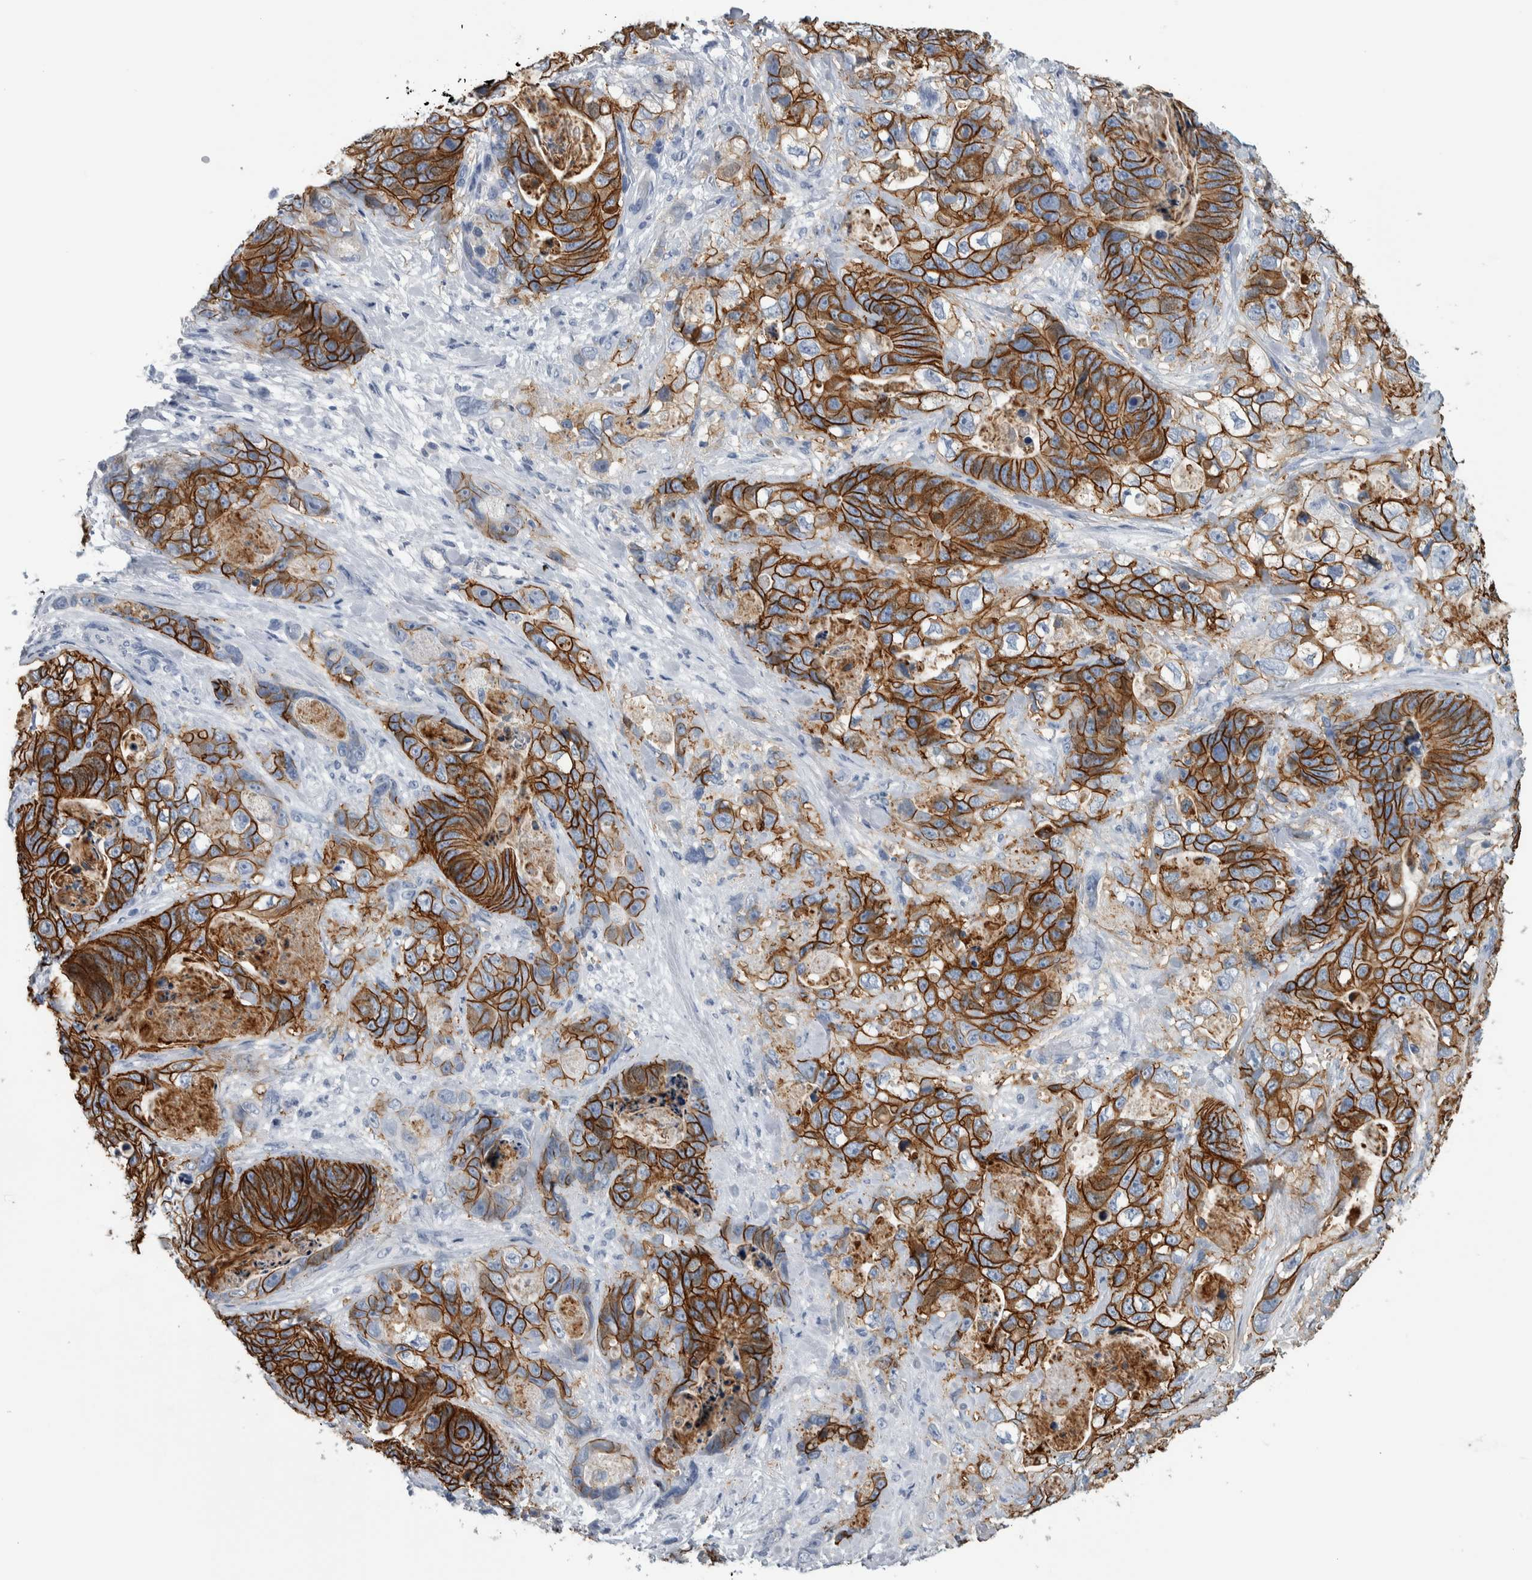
{"staining": {"intensity": "strong", "quantity": ">75%", "location": "cytoplasmic/membranous"}, "tissue": "stomach cancer", "cell_type": "Tumor cells", "image_type": "cancer", "snomed": [{"axis": "morphology", "description": "Normal tissue, NOS"}, {"axis": "morphology", "description": "Adenocarcinoma, NOS"}, {"axis": "topography", "description": "Stomach"}], "caption": "IHC (DAB) staining of stomach cancer displays strong cytoplasmic/membranous protein staining in approximately >75% of tumor cells.", "gene": "CDH17", "patient": {"sex": "female", "age": 89}}